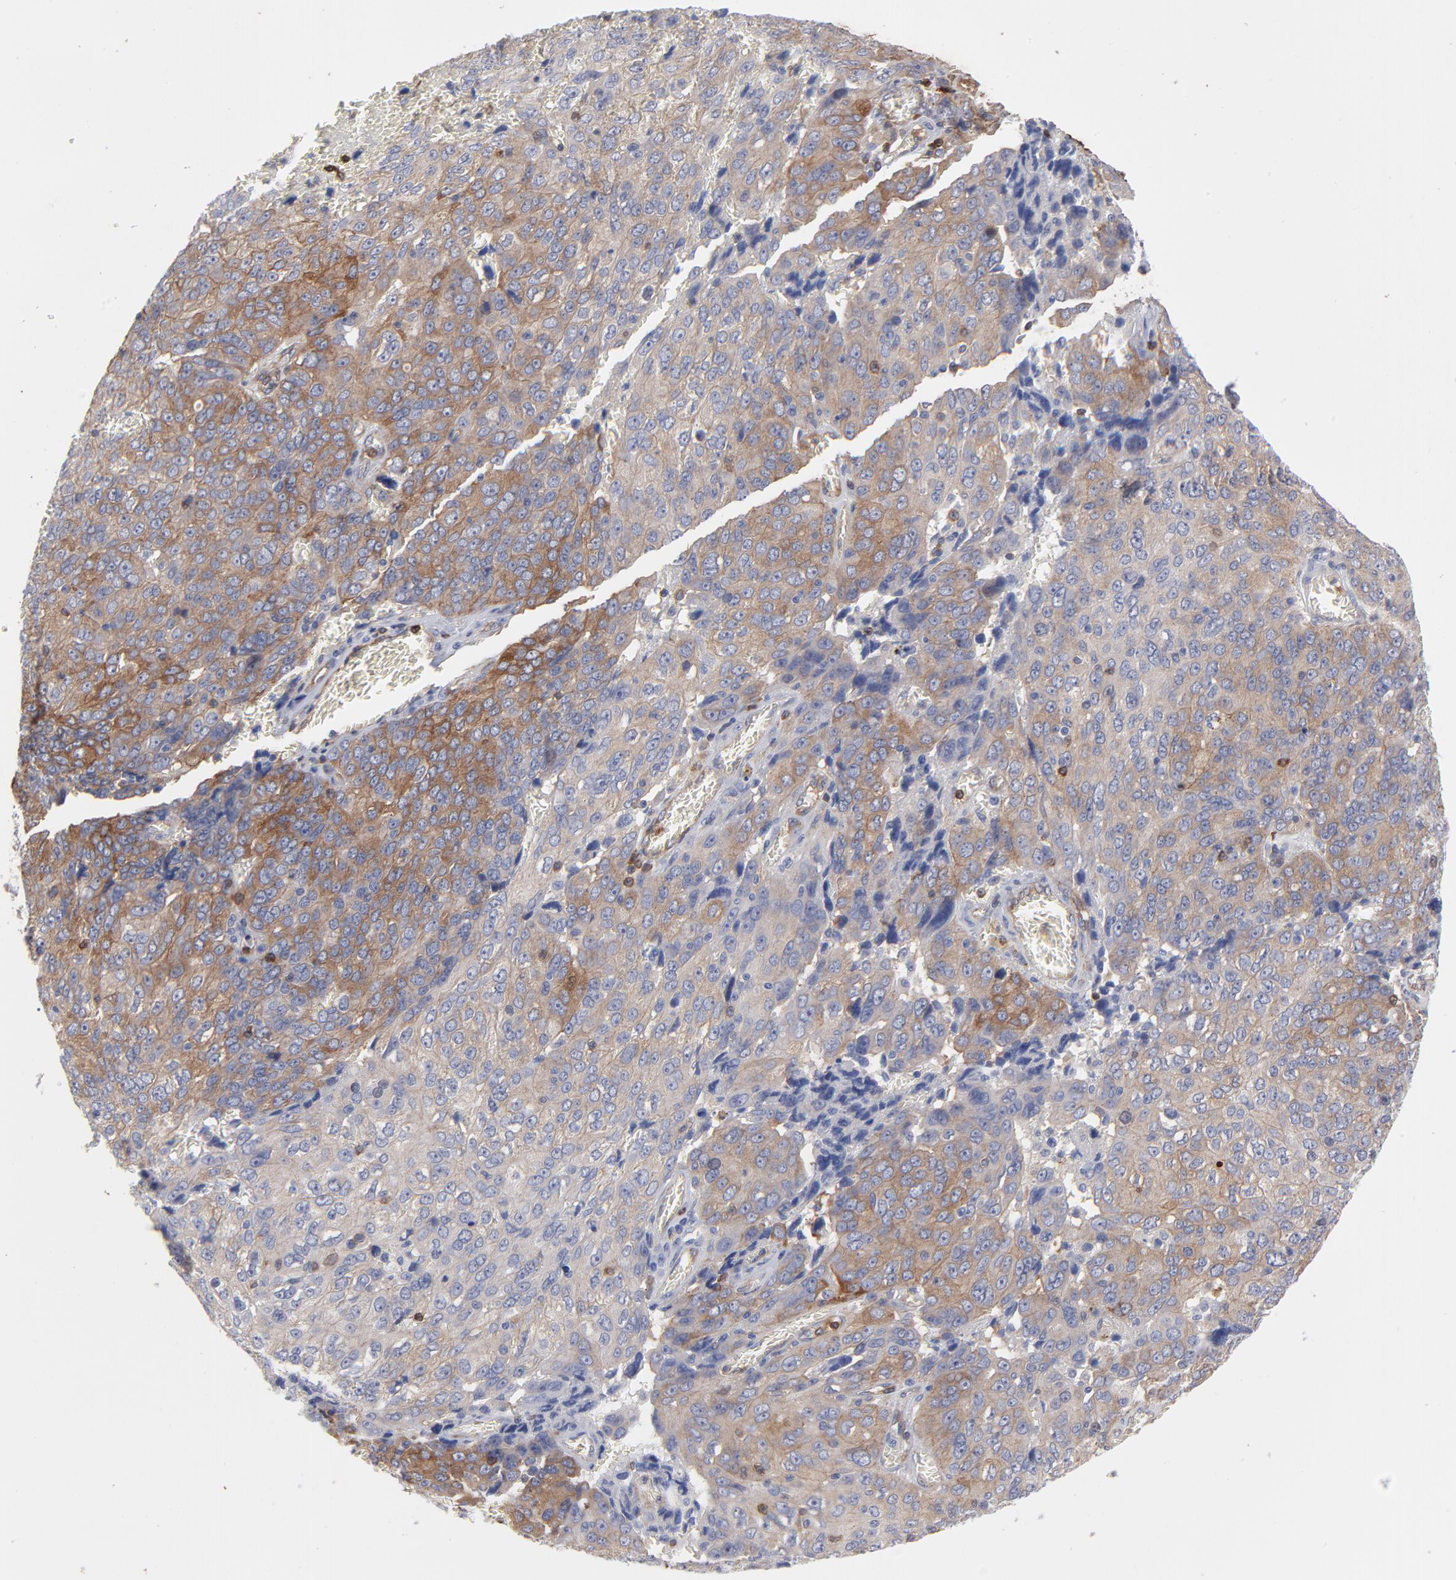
{"staining": {"intensity": "weak", "quantity": ">75%", "location": "cytoplasmic/membranous"}, "tissue": "ovarian cancer", "cell_type": "Tumor cells", "image_type": "cancer", "snomed": [{"axis": "morphology", "description": "Carcinoma, endometroid"}, {"axis": "topography", "description": "Ovary"}], "caption": "The immunohistochemical stain shows weak cytoplasmic/membranous staining in tumor cells of ovarian endometroid carcinoma tissue.", "gene": "PXN", "patient": {"sex": "female", "age": 75}}